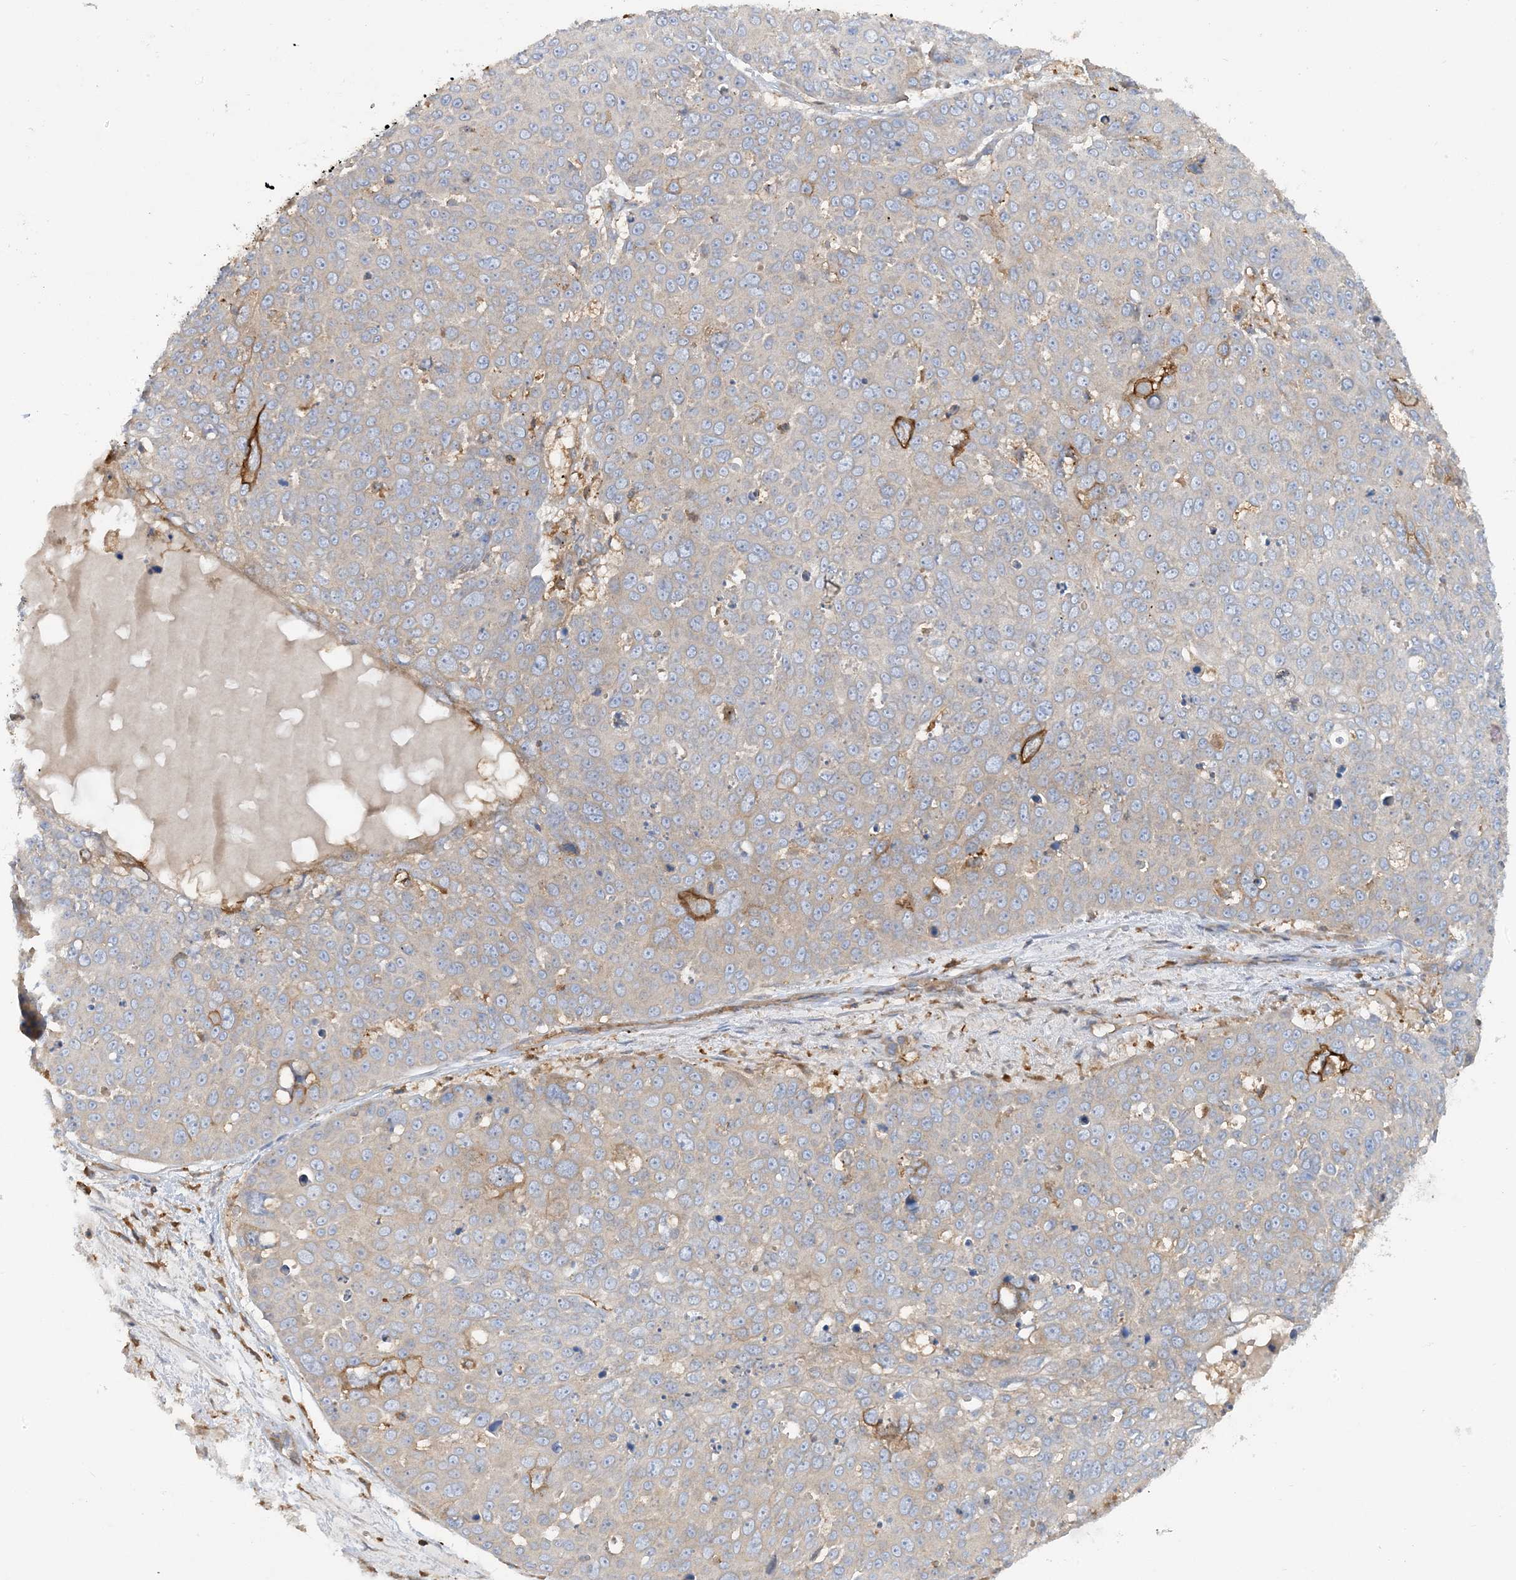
{"staining": {"intensity": "negative", "quantity": "none", "location": "none"}, "tissue": "skin cancer", "cell_type": "Tumor cells", "image_type": "cancer", "snomed": [{"axis": "morphology", "description": "Squamous cell carcinoma, NOS"}, {"axis": "topography", "description": "Skin"}], "caption": "Immunohistochemistry histopathology image of human squamous cell carcinoma (skin) stained for a protein (brown), which shows no positivity in tumor cells.", "gene": "SFMBT2", "patient": {"sex": "male", "age": 71}}